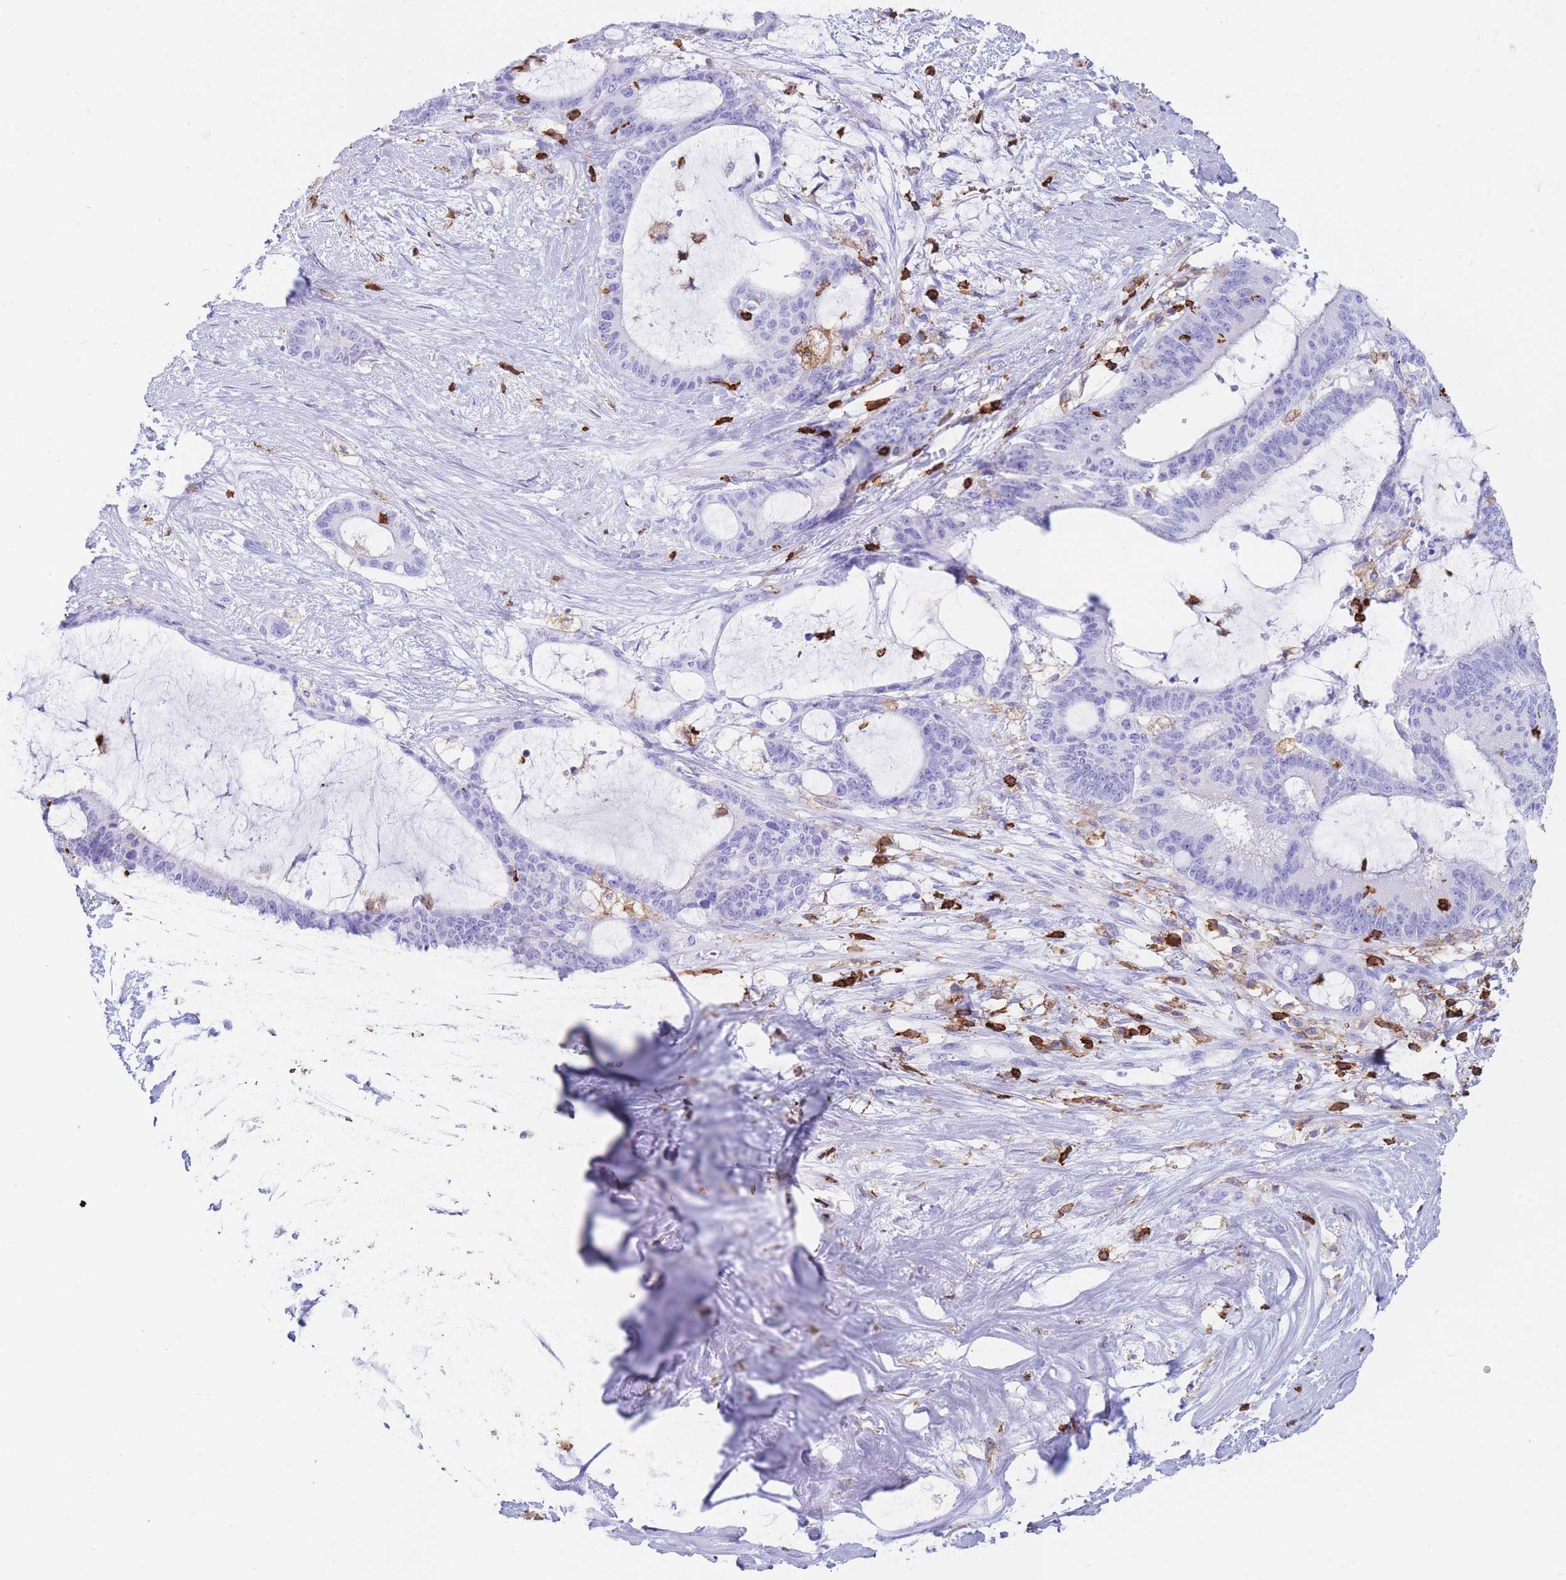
{"staining": {"intensity": "negative", "quantity": "none", "location": "none"}, "tissue": "liver cancer", "cell_type": "Tumor cells", "image_type": "cancer", "snomed": [{"axis": "morphology", "description": "Normal tissue, NOS"}, {"axis": "morphology", "description": "Cholangiocarcinoma"}, {"axis": "topography", "description": "Liver"}, {"axis": "topography", "description": "Peripheral nerve tissue"}], "caption": "Immunohistochemical staining of liver cancer shows no significant positivity in tumor cells.", "gene": "CORO1A", "patient": {"sex": "female", "age": 73}}